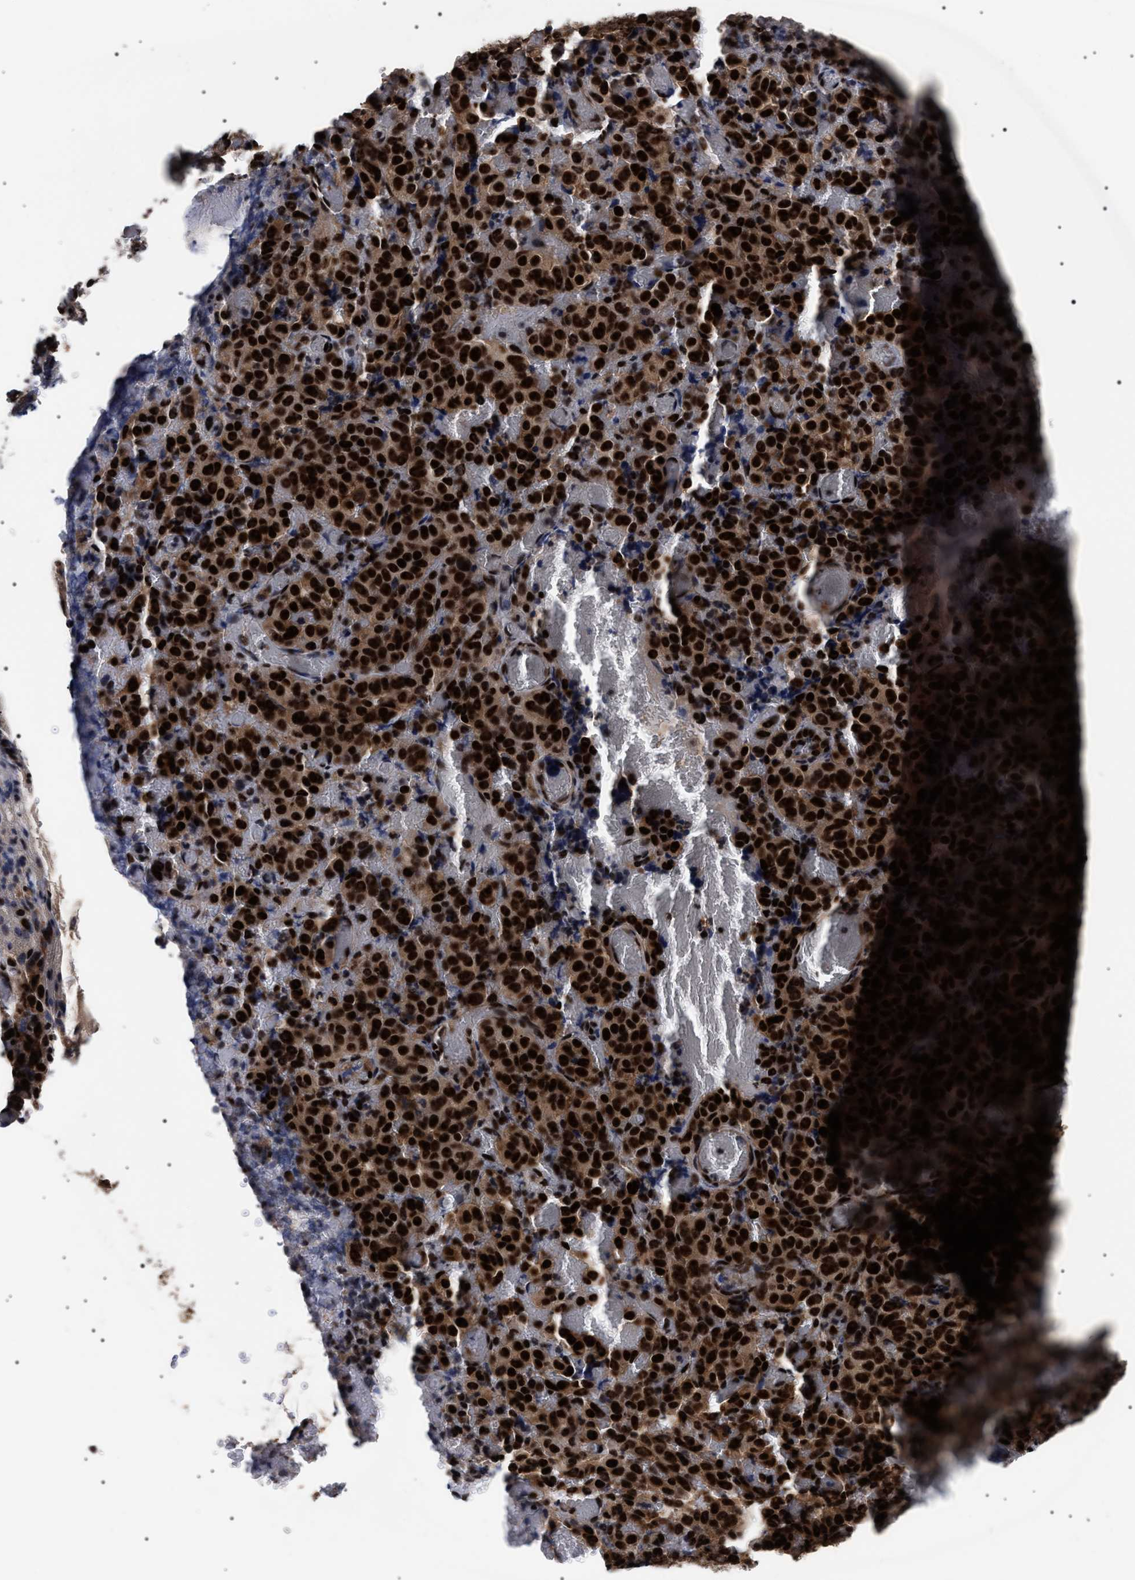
{"staining": {"intensity": "strong", "quantity": ">75%", "location": "nuclear"}, "tissue": "melanoma", "cell_type": "Tumor cells", "image_type": "cancer", "snomed": [{"axis": "morphology", "description": "Malignant melanoma, NOS"}, {"axis": "topography", "description": "Rectum"}], "caption": "Malignant melanoma stained with a brown dye displays strong nuclear positive expression in about >75% of tumor cells.", "gene": "CAAP1", "patient": {"sex": "female", "age": 81}}